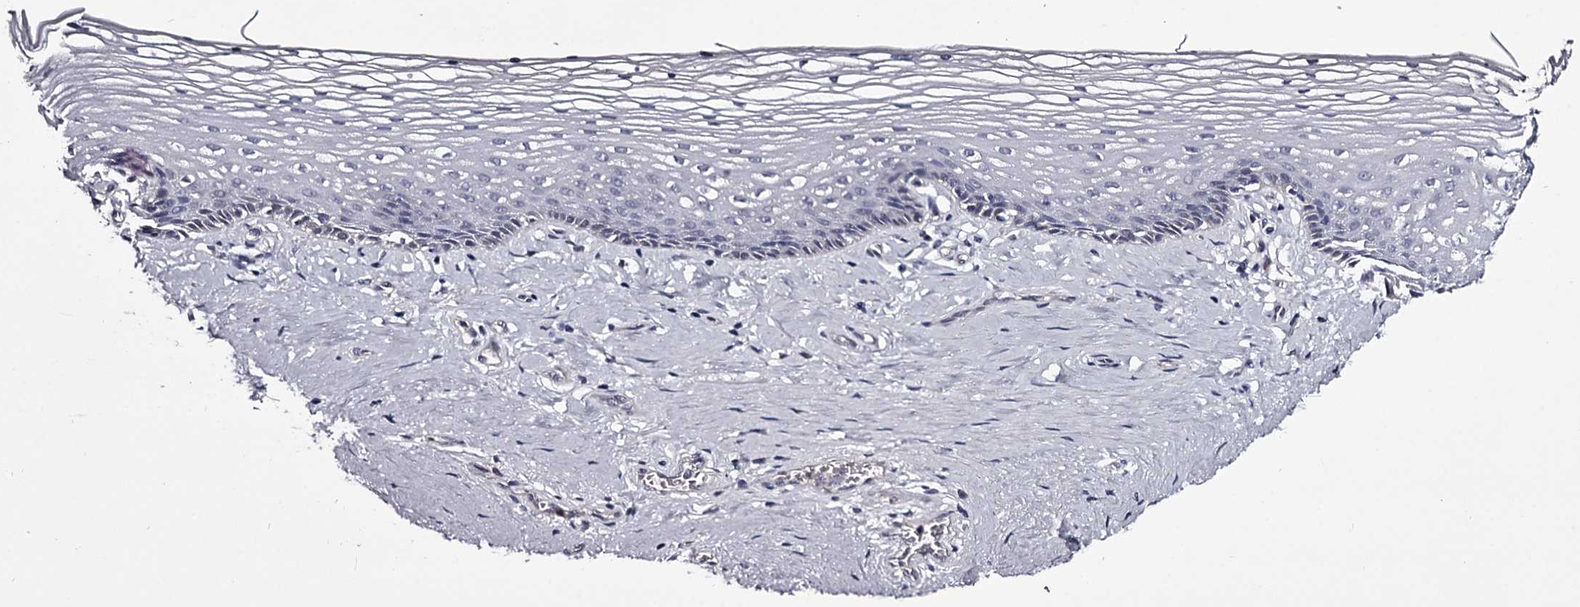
{"staining": {"intensity": "negative", "quantity": "none", "location": "none"}, "tissue": "vagina", "cell_type": "Squamous epithelial cells", "image_type": "normal", "snomed": [{"axis": "morphology", "description": "Normal tissue, NOS"}, {"axis": "topography", "description": "Vagina"}], "caption": "A histopathology image of vagina stained for a protein displays no brown staining in squamous epithelial cells. (DAB immunohistochemistry with hematoxylin counter stain).", "gene": "GSTO1", "patient": {"sex": "female", "age": 46}}